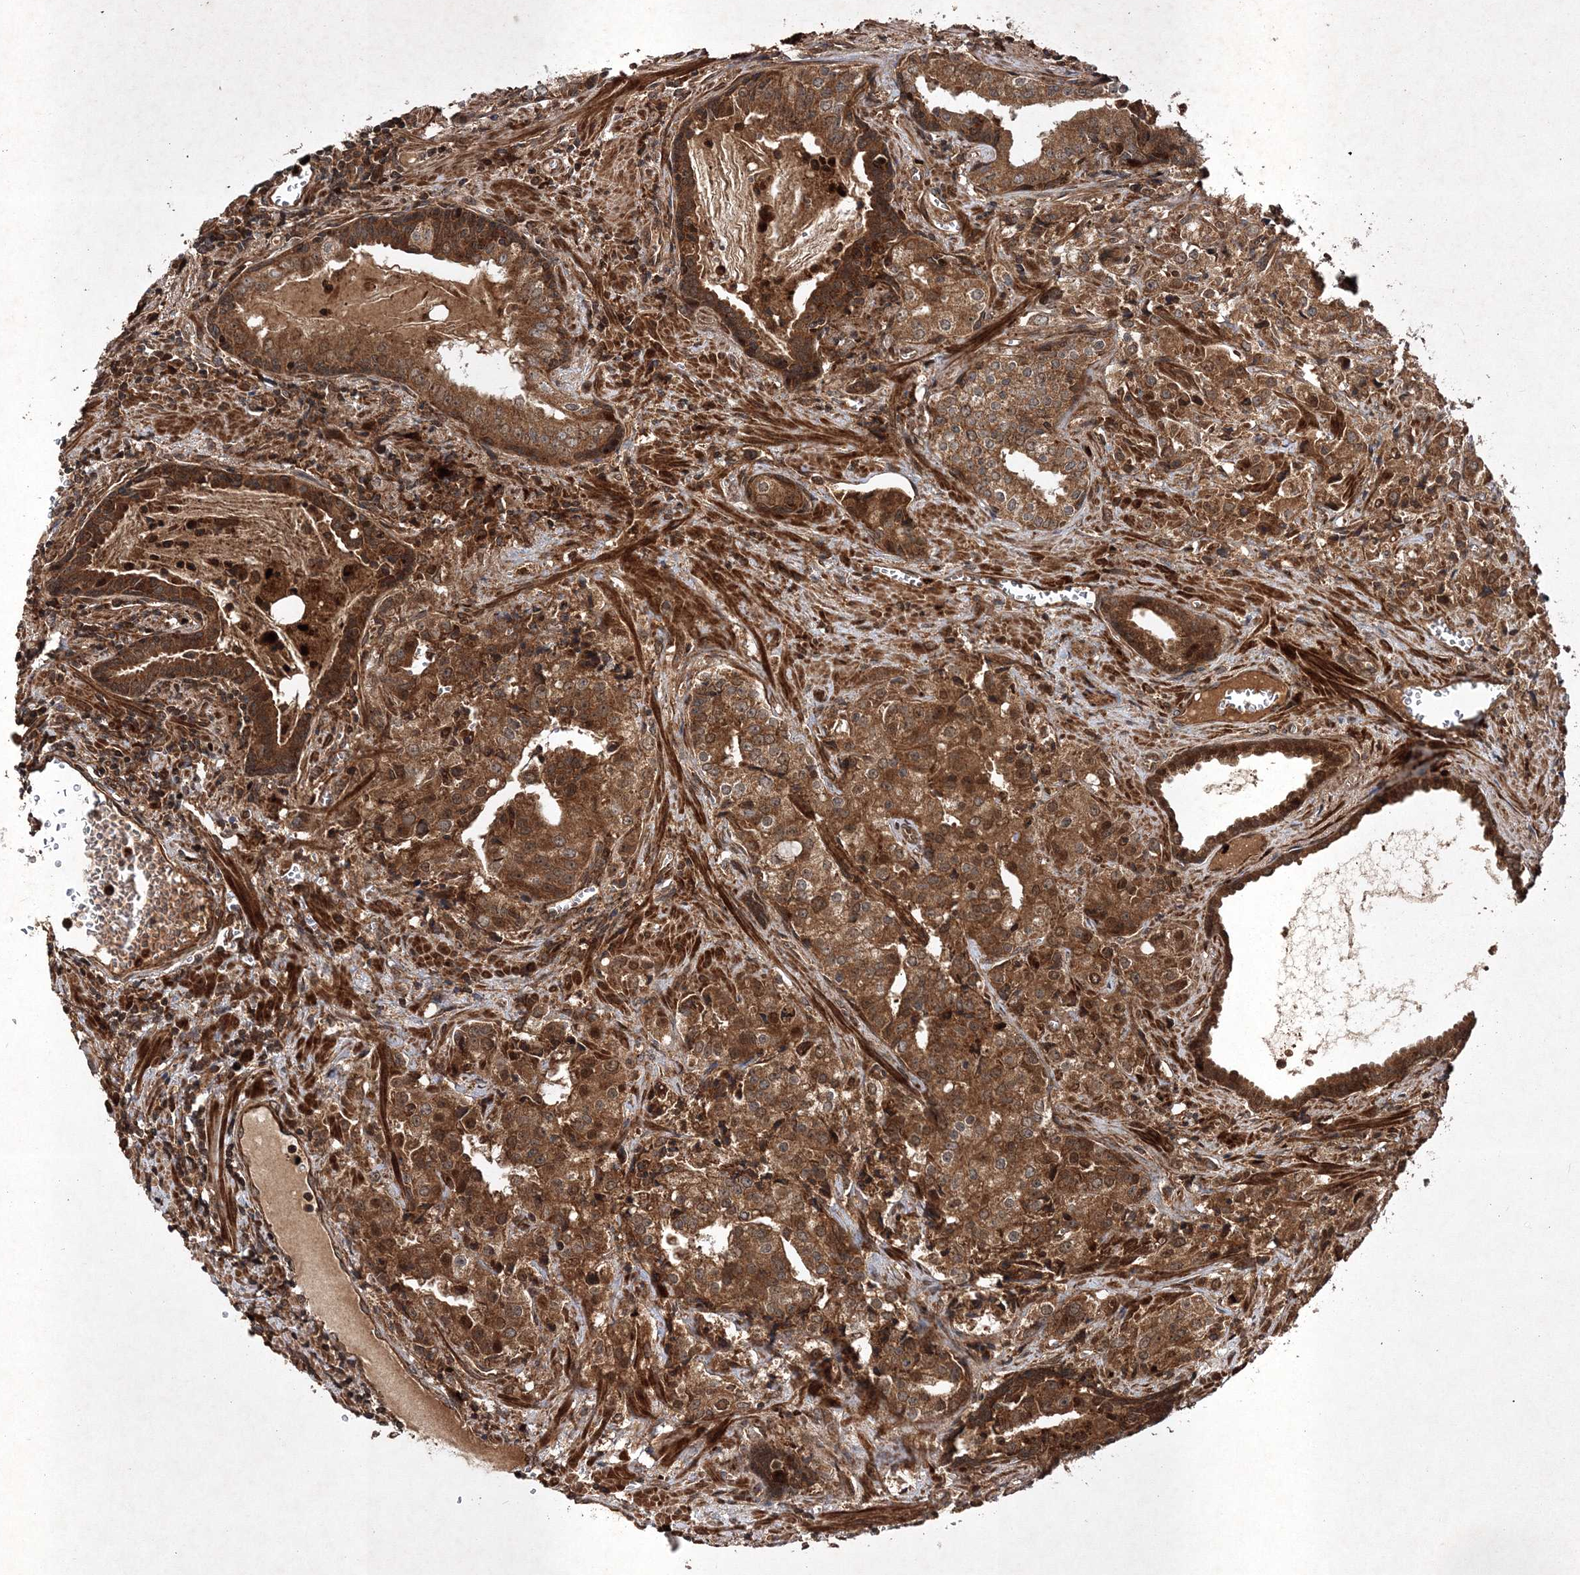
{"staining": {"intensity": "strong", "quantity": ">75%", "location": "cytoplasmic/membranous"}, "tissue": "prostate cancer", "cell_type": "Tumor cells", "image_type": "cancer", "snomed": [{"axis": "morphology", "description": "Adenocarcinoma, High grade"}, {"axis": "topography", "description": "Prostate"}], "caption": "Tumor cells exhibit high levels of strong cytoplasmic/membranous positivity in approximately >75% of cells in human prostate cancer.", "gene": "DNAJC13", "patient": {"sex": "male", "age": 68}}